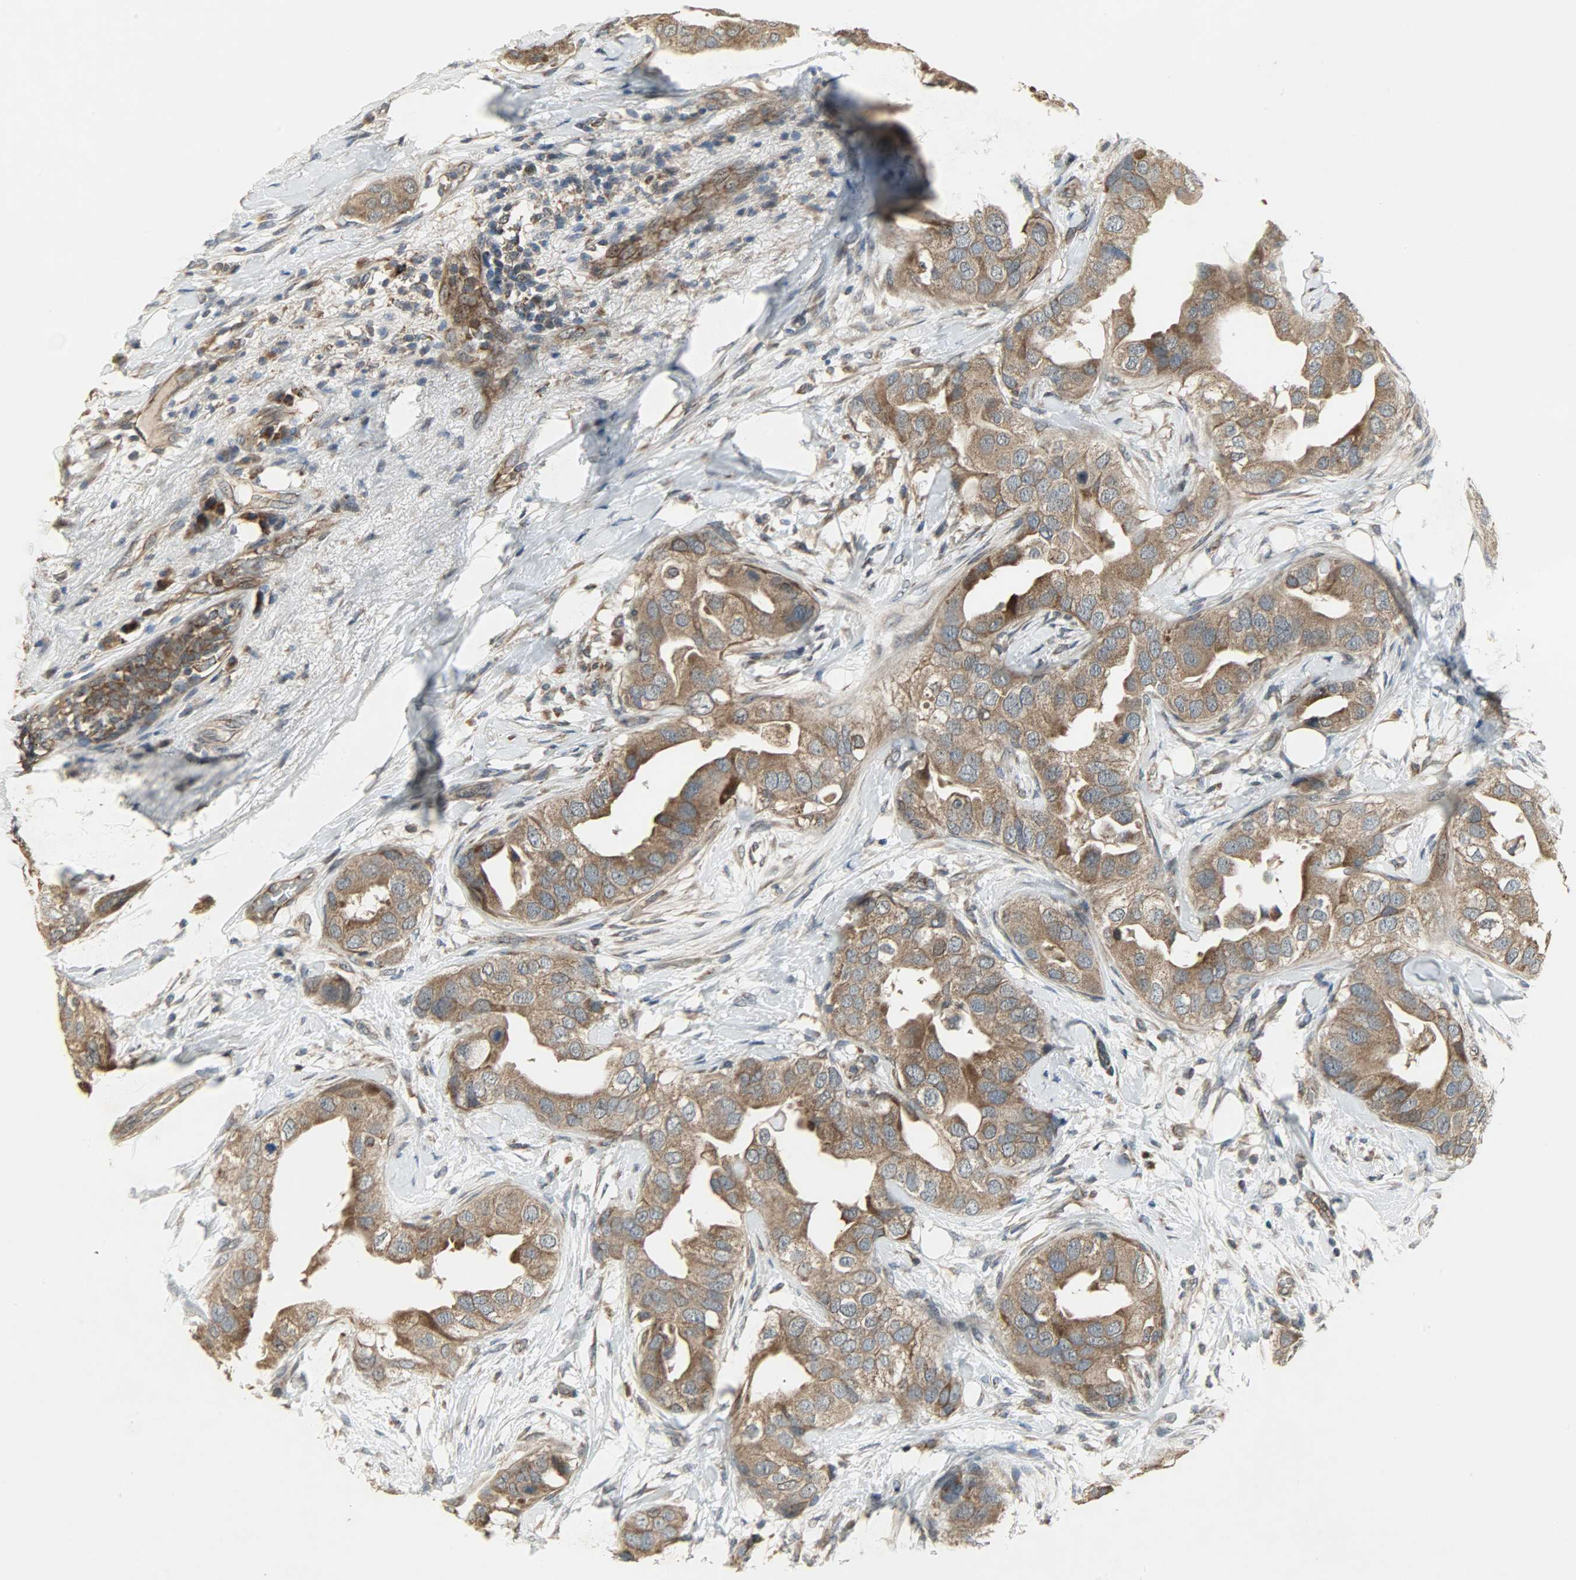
{"staining": {"intensity": "strong", "quantity": ">75%", "location": "cytoplasmic/membranous"}, "tissue": "breast cancer", "cell_type": "Tumor cells", "image_type": "cancer", "snomed": [{"axis": "morphology", "description": "Duct carcinoma"}, {"axis": "topography", "description": "Breast"}], "caption": "Strong cytoplasmic/membranous staining is seen in approximately >75% of tumor cells in breast cancer (infiltrating ductal carcinoma).", "gene": "AMT", "patient": {"sex": "female", "age": 40}}